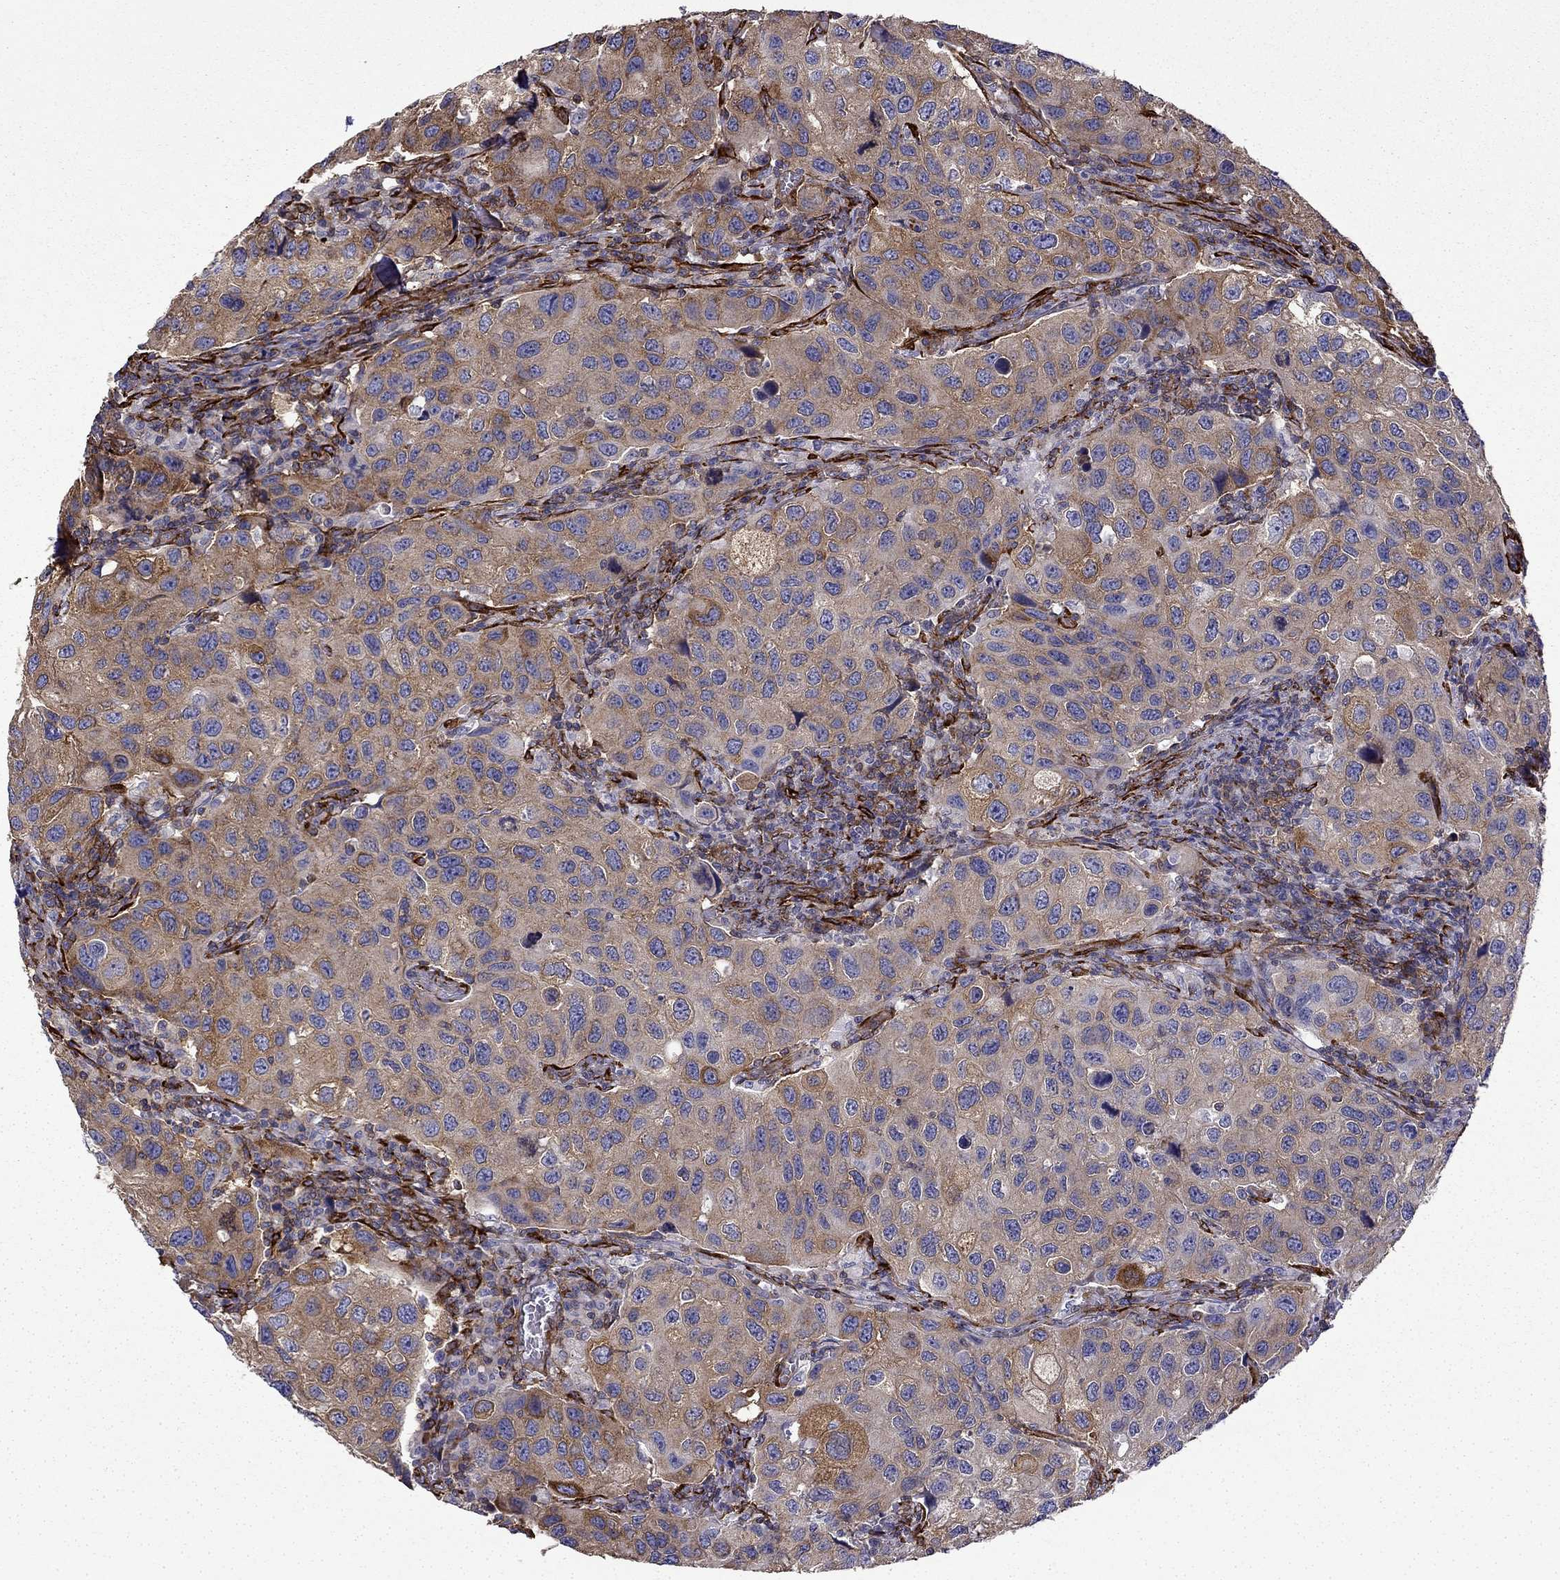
{"staining": {"intensity": "moderate", "quantity": ">75%", "location": "cytoplasmic/membranous"}, "tissue": "urothelial cancer", "cell_type": "Tumor cells", "image_type": "cancer", "snomed": [{"axis": "morphology", "description": "Urothelial carcinoma, High grade"}, {"axis": "topography", "description": "Urinary bladder"}], "caption": "DAB (3,3'-diaminobenzidine) immunohistochemical staining of urothelial cancer exhibits moderate cytoplasmic/membranous protein positivity in about >75% of tumor cells. Nuclei are stained in blue.", "gene": "MAP4", "patient": {"sex": "male", "age": 79}}